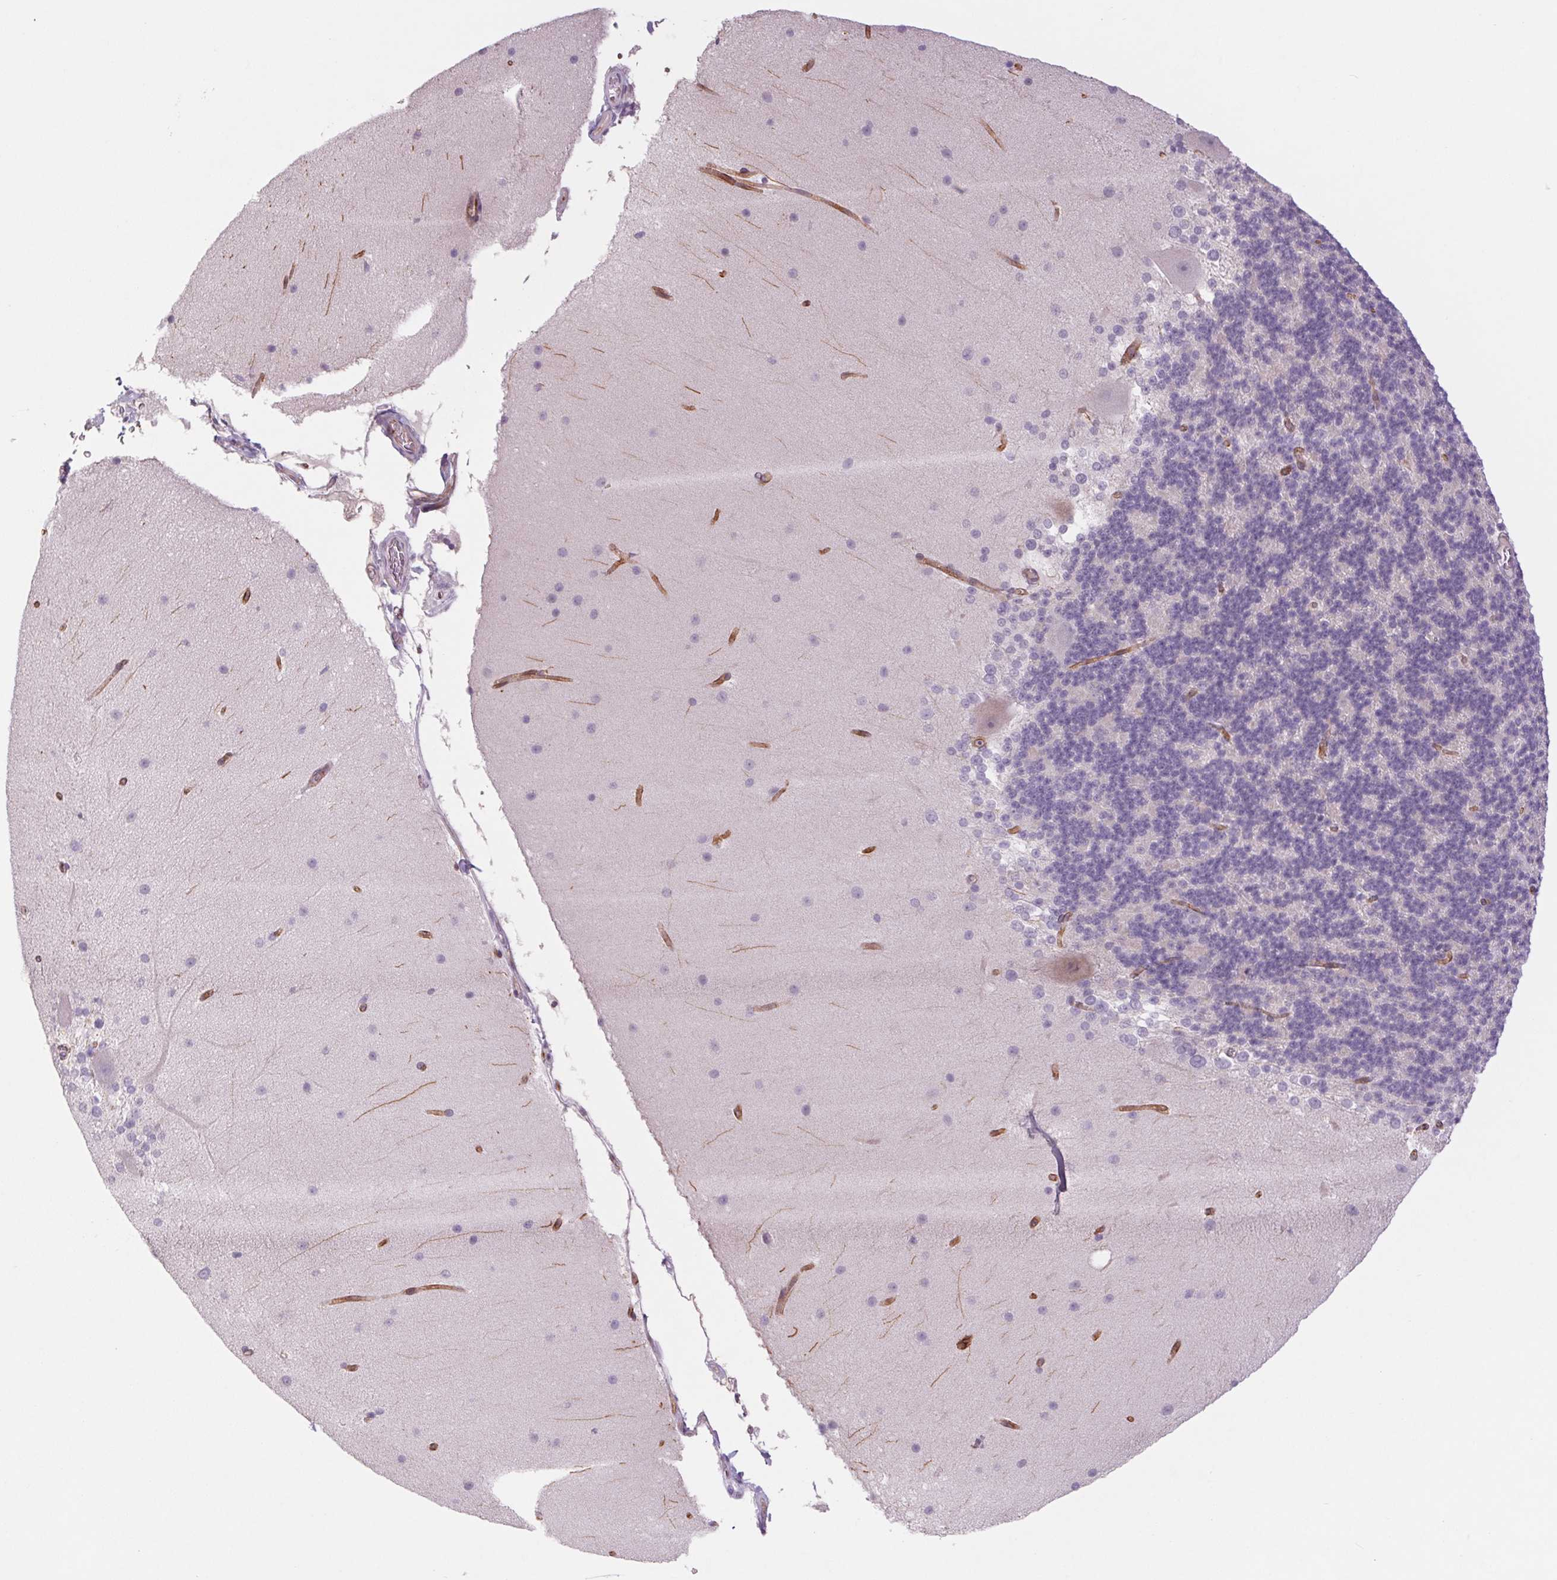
{"staining": {"intensity": "negative", "quantity": "none", "location": "none"}, "tissue": "cerebellum", "cell_type": "Cells in granular layer", "image_type": "normal", "snomed": [{"axis": "morphology", "description": "Normal tissue, NOS"}, {"axis": "topography", "description": "Cerebellum"}], "caption": "DAB (3,3'-diaminobenzidine) immunohistochemical staining of unremarkable cerebellum reveals no significant staining in cells in granular layer.", "gene": "MS4A13", "patient": {"sex": "female", "age": 19}}